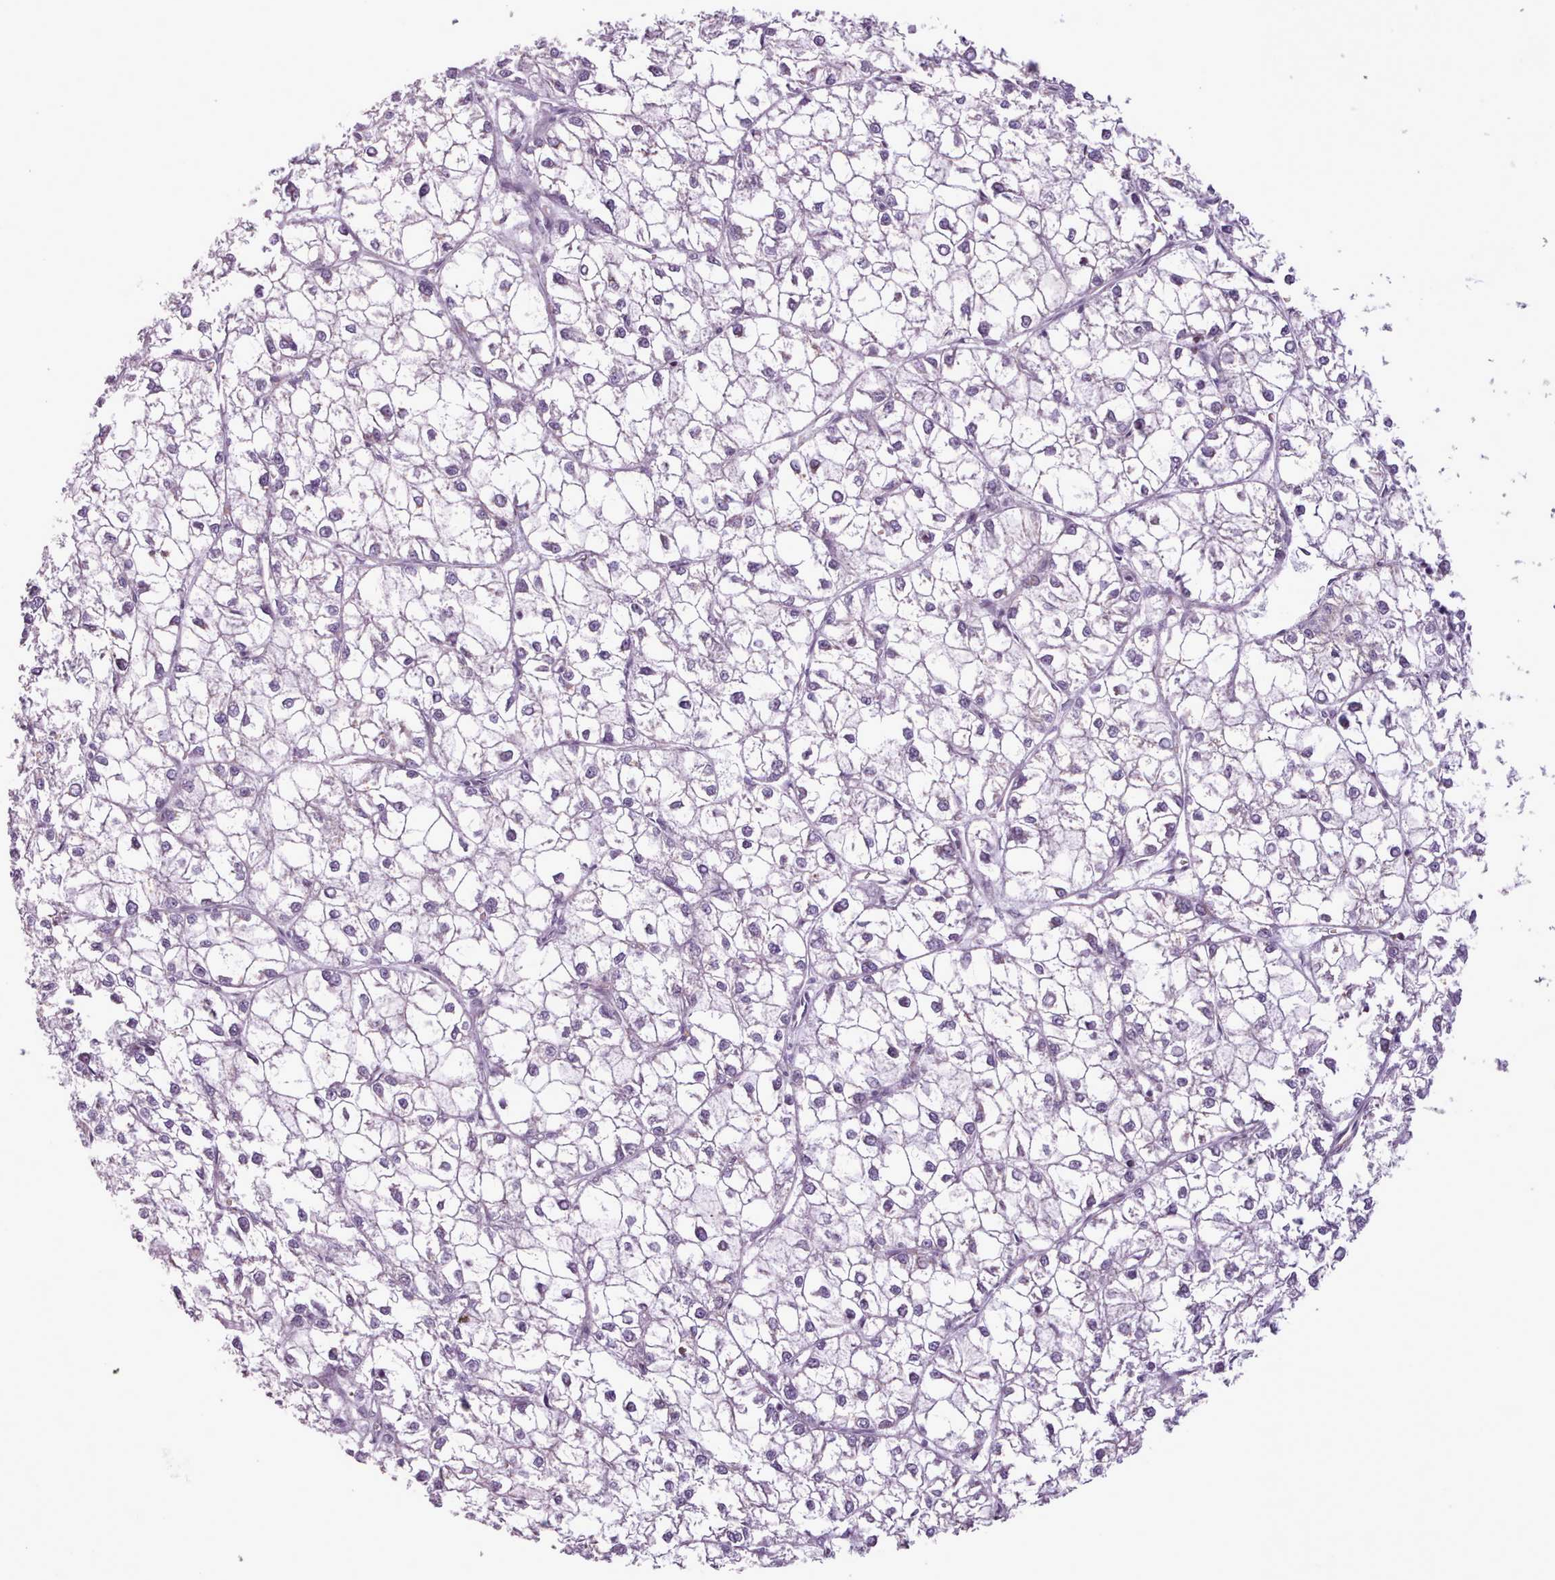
{"staining": {"intensity": "negative", "quantity": "none", "location": "none"}, "tissue": "liver cancer", "cell_type": "Tumor cells", "image_type": "cancer", "snomed": [{"axis": "morphology", "description": "Carcinoma, Hepatocellular, NOS"}, {"axis": "topography", "description": "Liver"}], "caption": "A high-resolution image shows IHC staining of hepatocellular carcinoma (liver), which displays no significant expression in tumor cells. (Brightfield microscopy of DAB immunohistochemistry (IHC) at high magnification).", "gene": "SLURP1", "patient": {"sex": "female", "age": 43}}